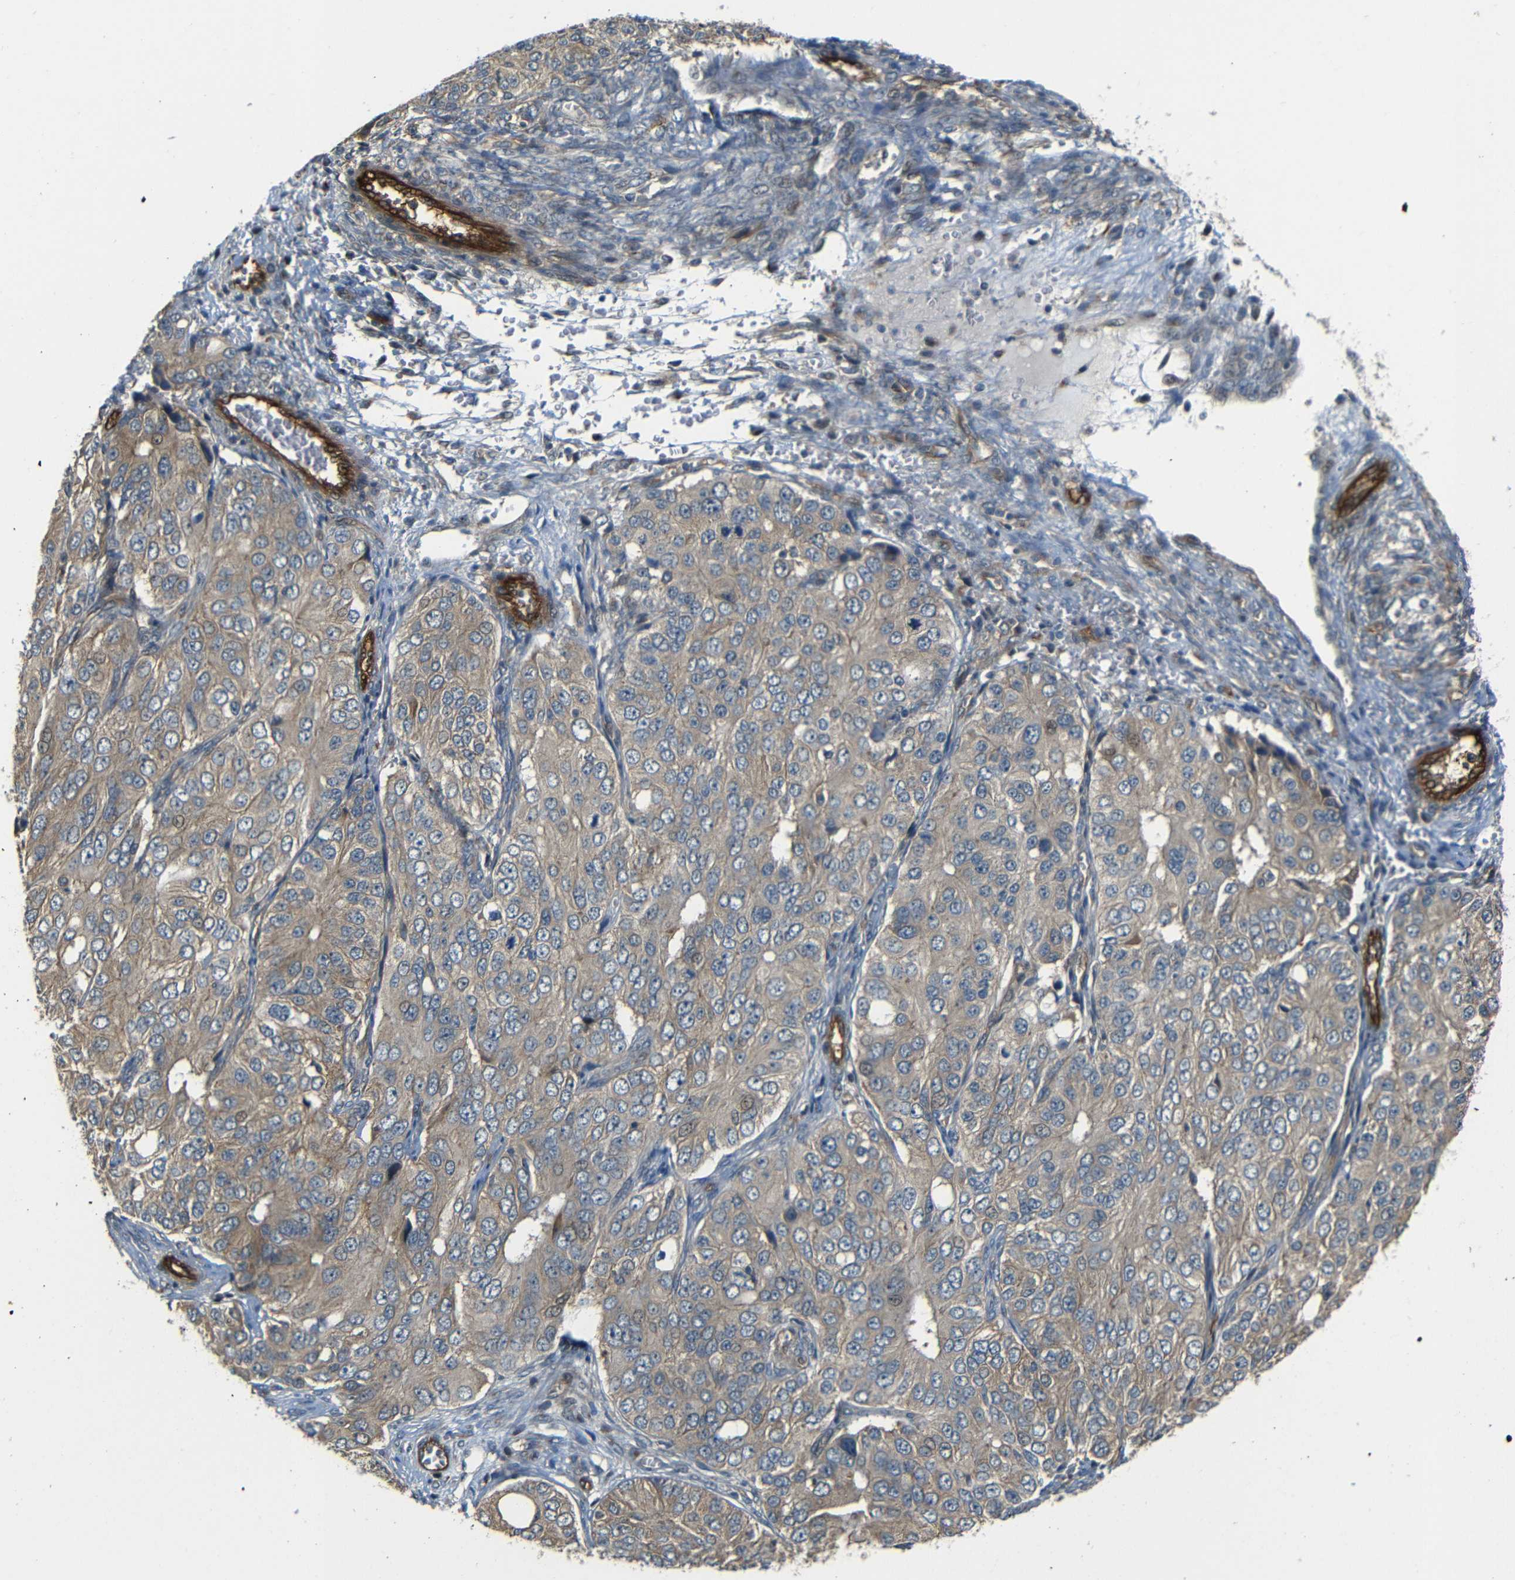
{"staining": {"intensity": "weak", "quantity": ">75%", "location": "cytoplasmic/membranous,nuclear"}, "tissue": "ovarian cancer", "cell_type": "Tumor cells", "image_type": "cancer", "snomed": [{"axis": "morphology", "description": "Carcinoma, endometroid"}, {"axis": "topography", "description": "Ovary"}], "caption": "Weak cytoplasmic/membranous and nuclear positivity is appreciated in approximately >75% of tumor cells in ovarian endometroid carcinoma.", "gene": "RELL1", "patient": {"sex": "female", "age": 51}}